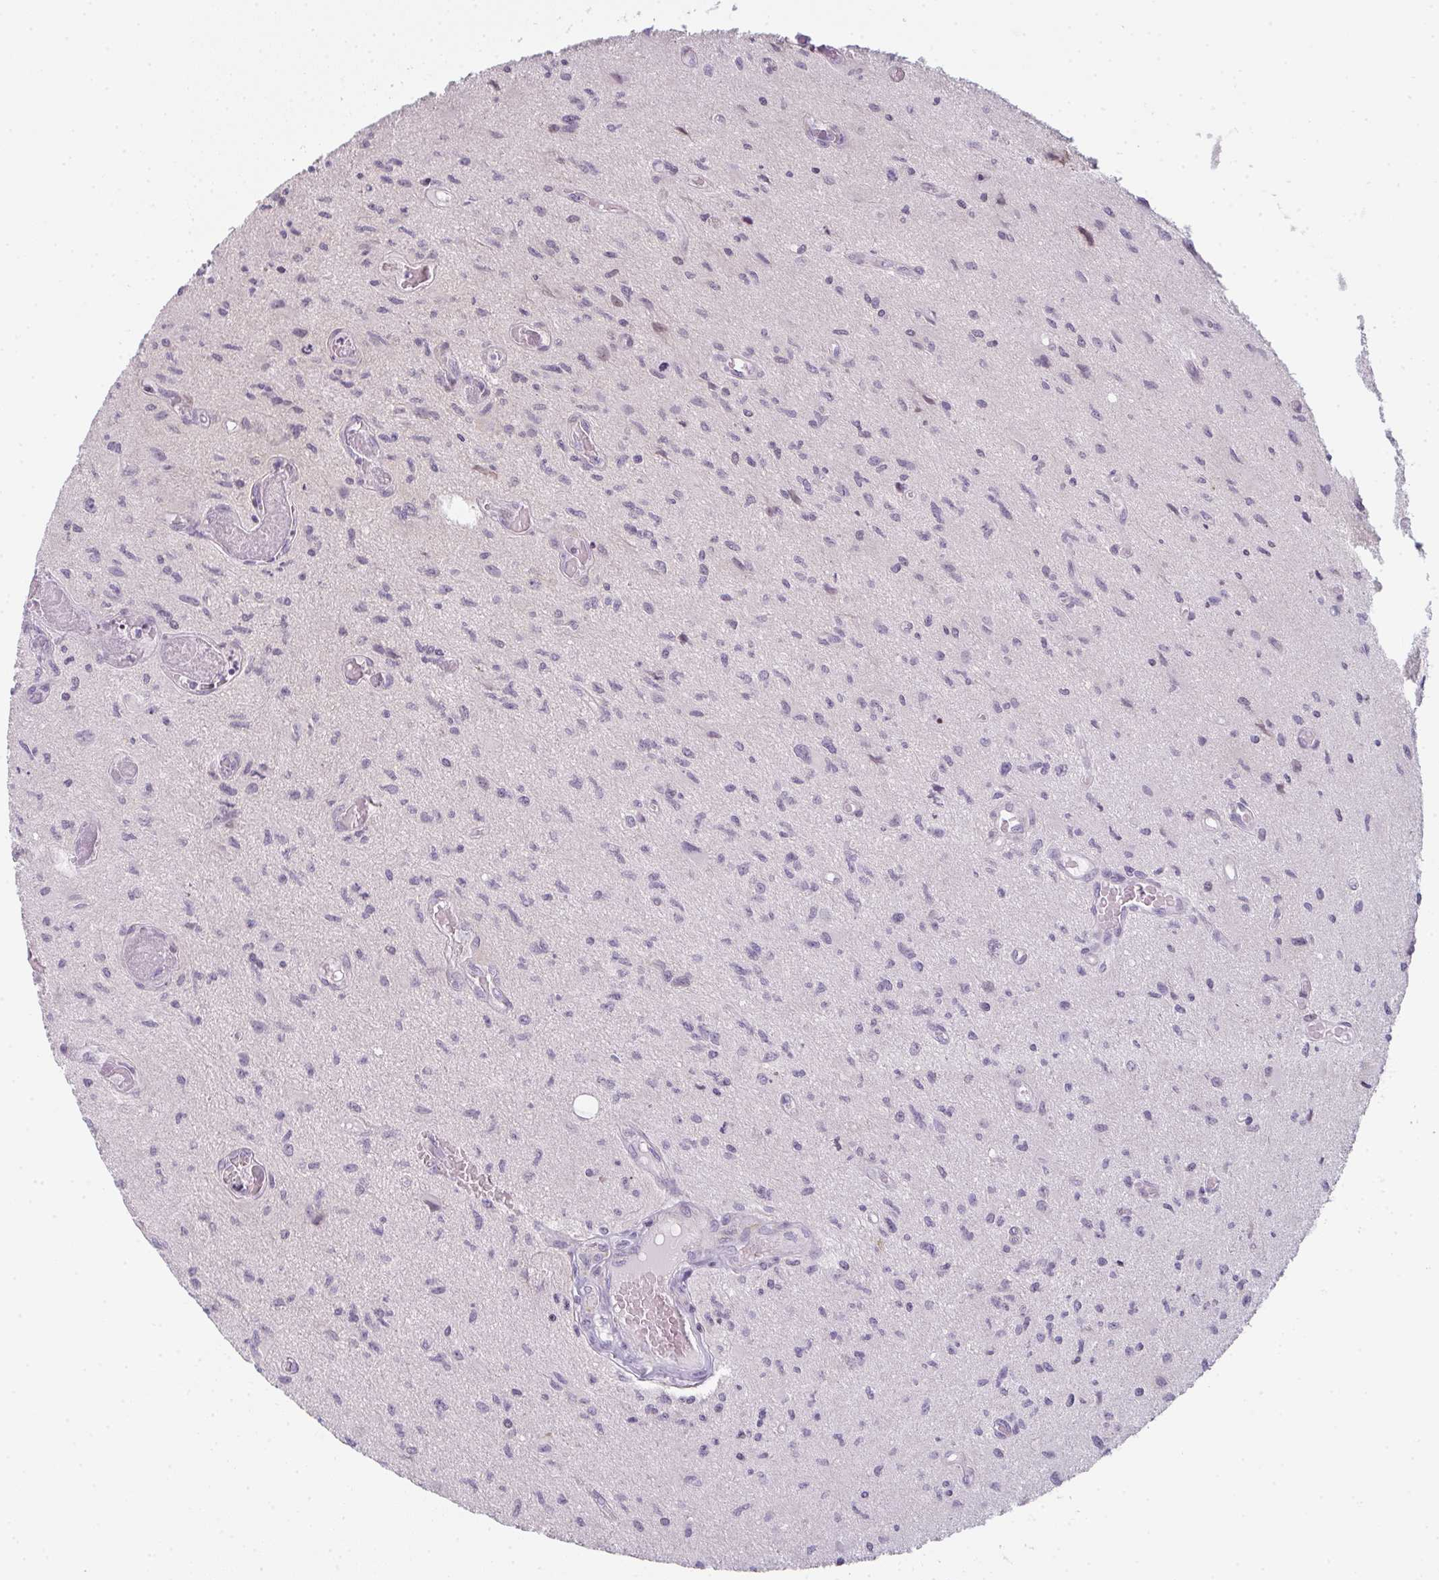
{"staining": {"intensity": "negative", "quantity": "none", "location": "none"}, "tissue": "glioma", "cell_type": "Tumor cells", "image_type": "cancer", "snomed": [{"axis": "morphology", "description": "Glioma, malignant, High grade"}, {"axis": "topography", "description": "Brain"}], "caption": "This is an IHC image of glioma. There is no staining in tumor cells.", "gene": "TMEM237", "patient": {"sex": "male", "age": 67}}